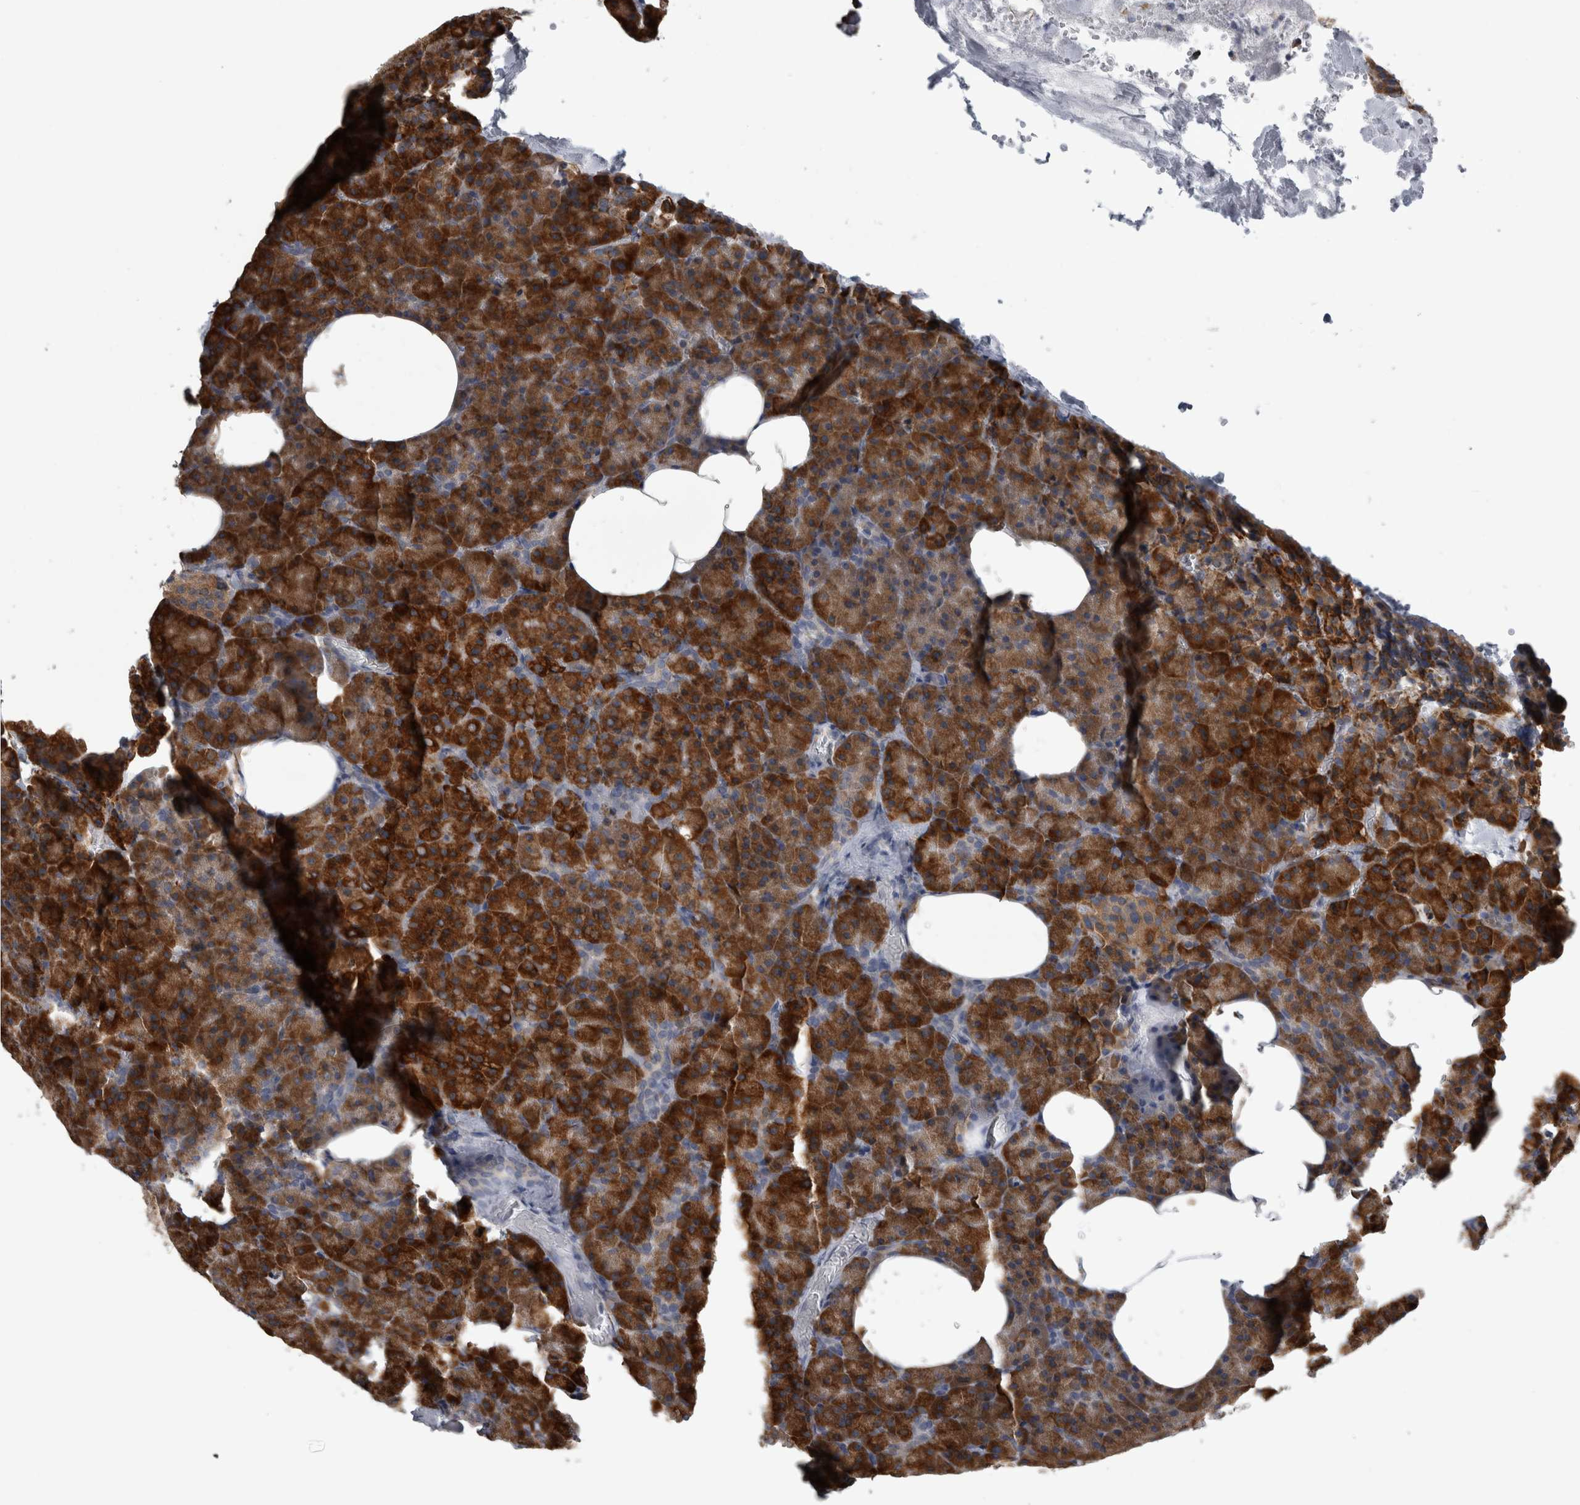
{"staining": {"intensity": "strong", "quantity": ">75%", "location": "cytoplasmic/membranous"}, "tissue": "pancreas", "cell_type": "Exocrine glandular cells", "image_type": "normal", "snomed": [{"axis": "morphology", "description": "Normal tissue, NOS"}, {"axis": "morphology", "description": "Carcinoid, malignant, NOS"}, {"axis": "topography", "description": "Pancreas"}], "caption": "An image of human pancreas stained for a protein exhibits strong cytoplasmic/membranous brown staining in exocrine glandular cells.", "gene": "FHIP2B", "patient": {"sex": "female", "age": 35}}